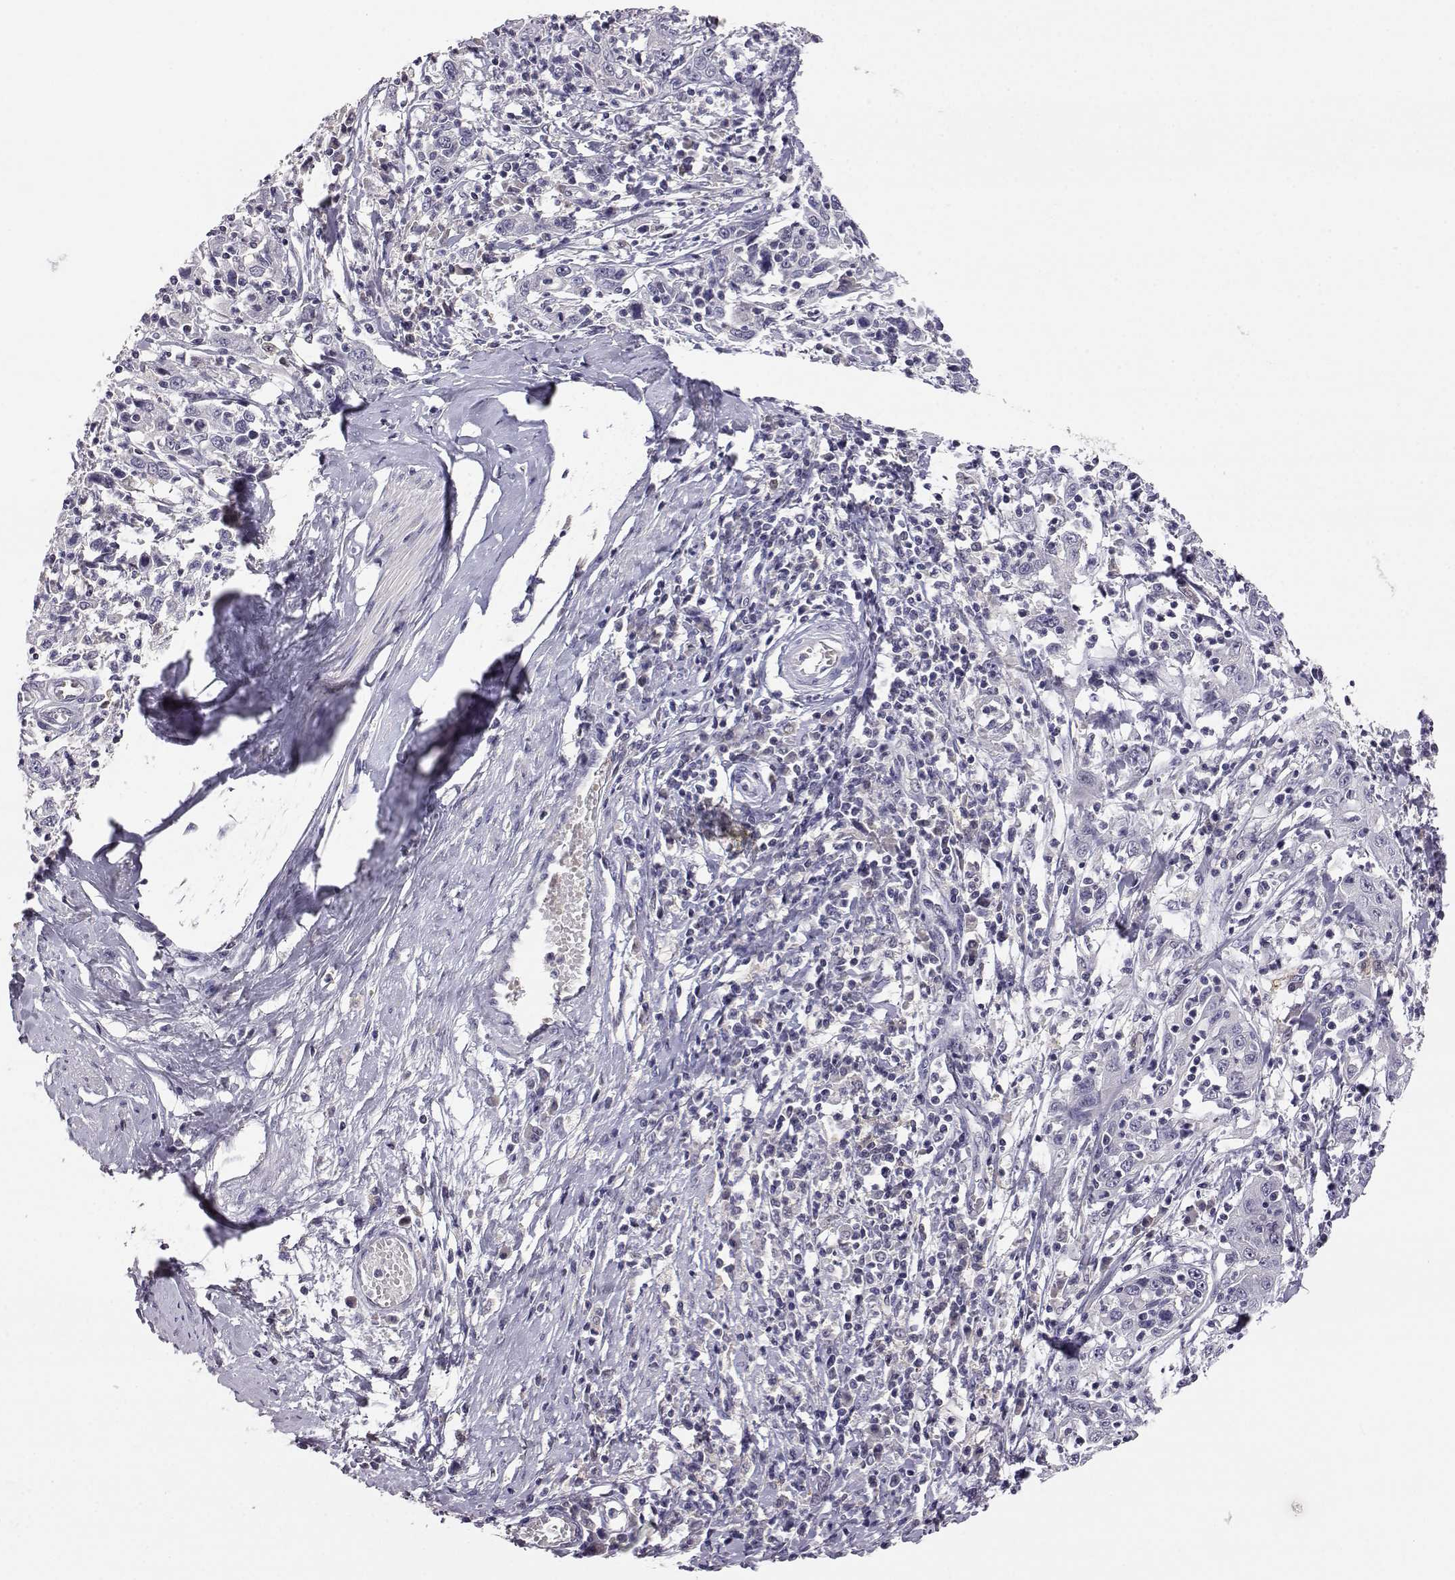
{"staining": {"intensity": "negative", "quantity": "none", "location": "none"}, "tissue": "cervical cancer", "cell_type": "Tumor cells", "image_type": "cancer", "snomed": [{"axis": "morphology", "description": "Squamous cell carcinoma, NOS"}, {"axis": "topography", "description": "Cervix"}], "caption": "Immunohistochemistry (IHC) of squamous cell carcinoma (cervical) reveals no positivity in tumor cells.", "gene": "AKR1B1", "patient": {"sex": "female", "age": 46}}